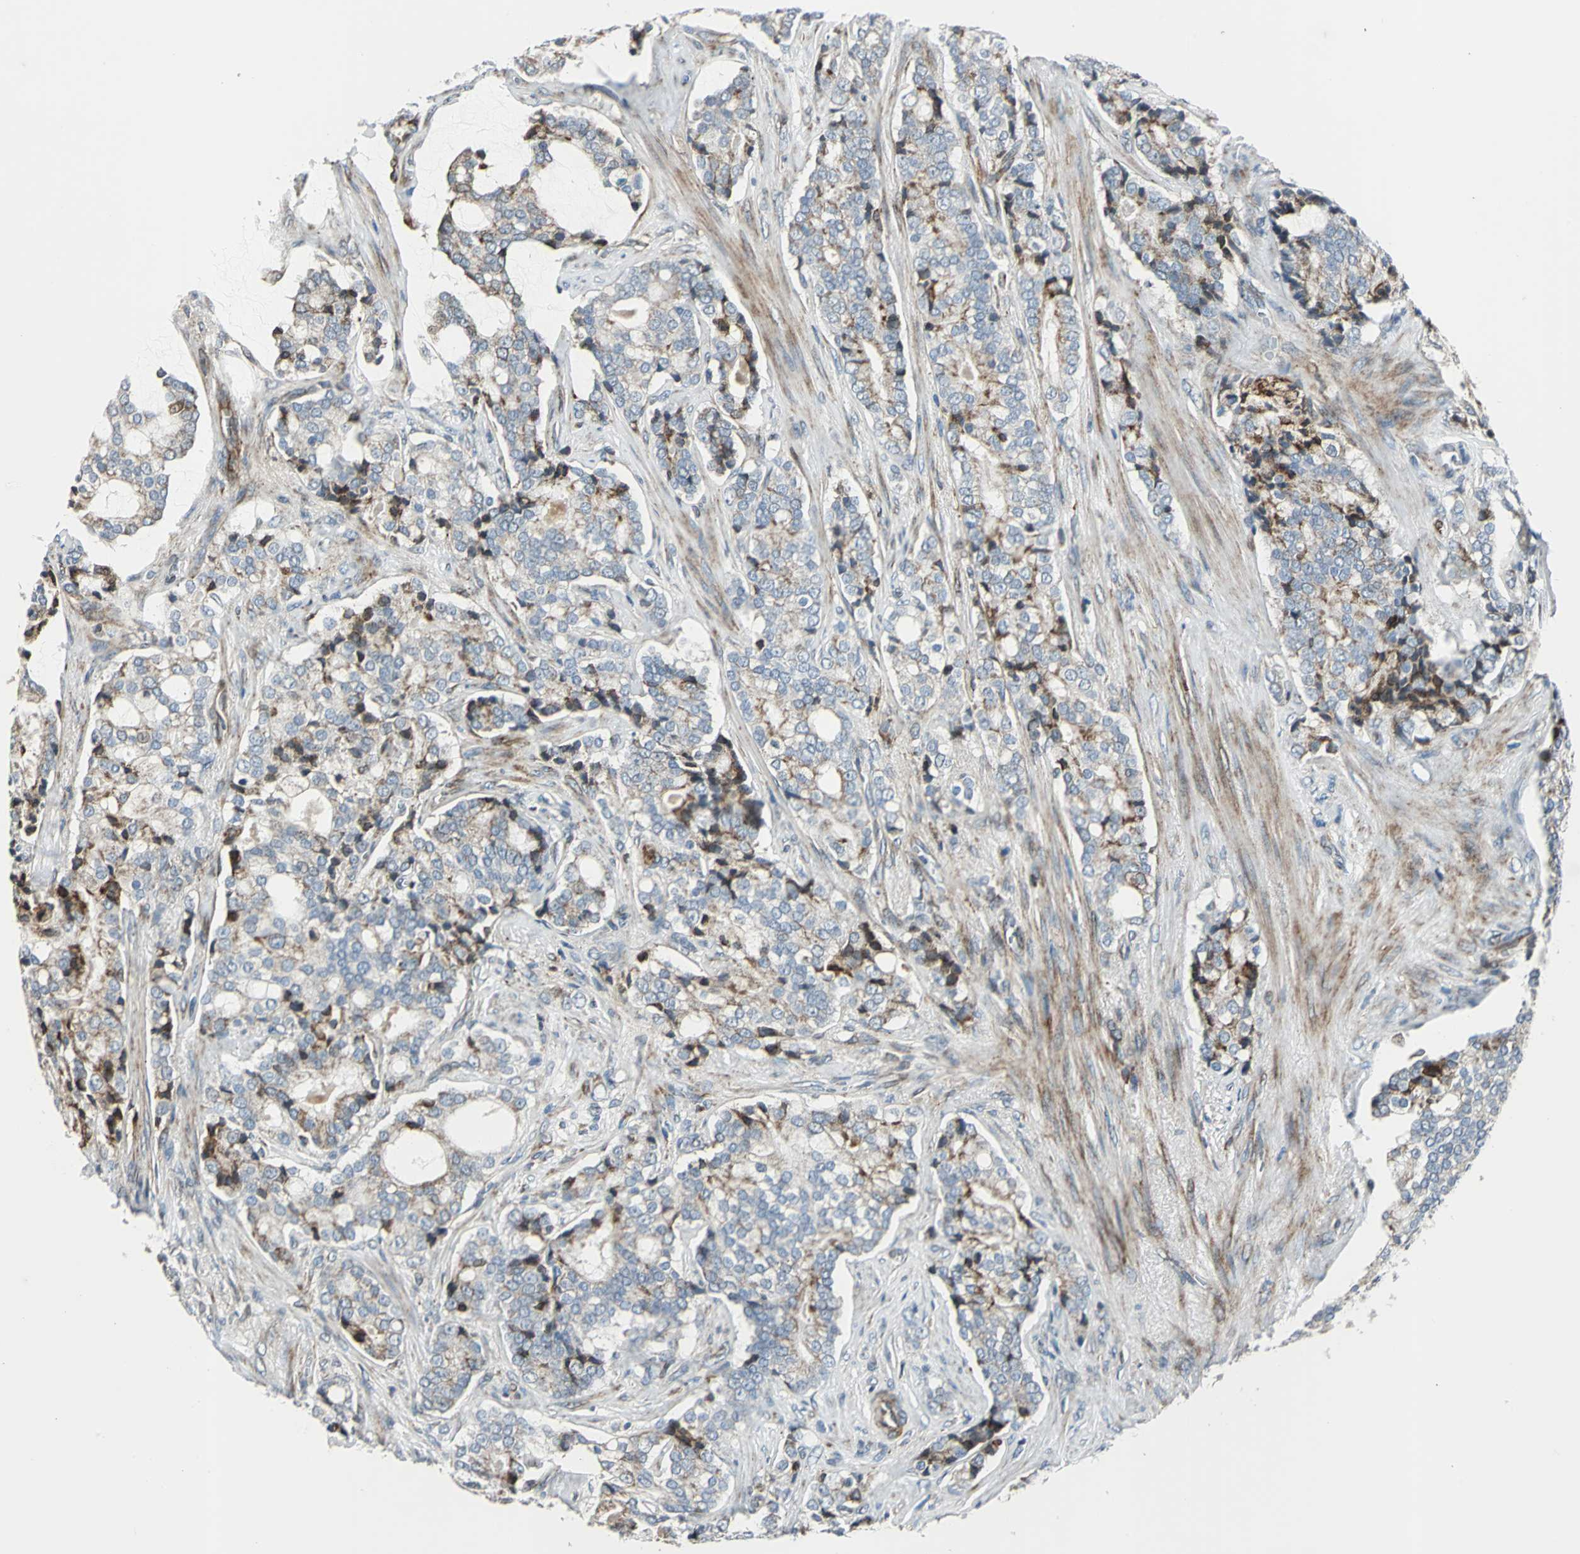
{"staining": {"intensity": "moderate", "quantity": "25%-75%", "location": "cytoplasmic/membranous"}, "tissue": "prostate cancer", "cell_type": "Tumor cells", "image_type": "cancer", "snomed": [{"axis": "morphology", "description": "Adenocarcinoma, Low grade"}, {"axis": "topography", "description": "Prostate"}], "caption": "IHC (DAB (3,3'-diaminobenzidine)) staining of prostate low-grade adenocarcinoma exhibits moderate cytoplasmic/membranous protein expression in about 25%-75% of tumor cells.", "gene": "HTATIP2", "patient": {"sex": "male", "age": 58}}